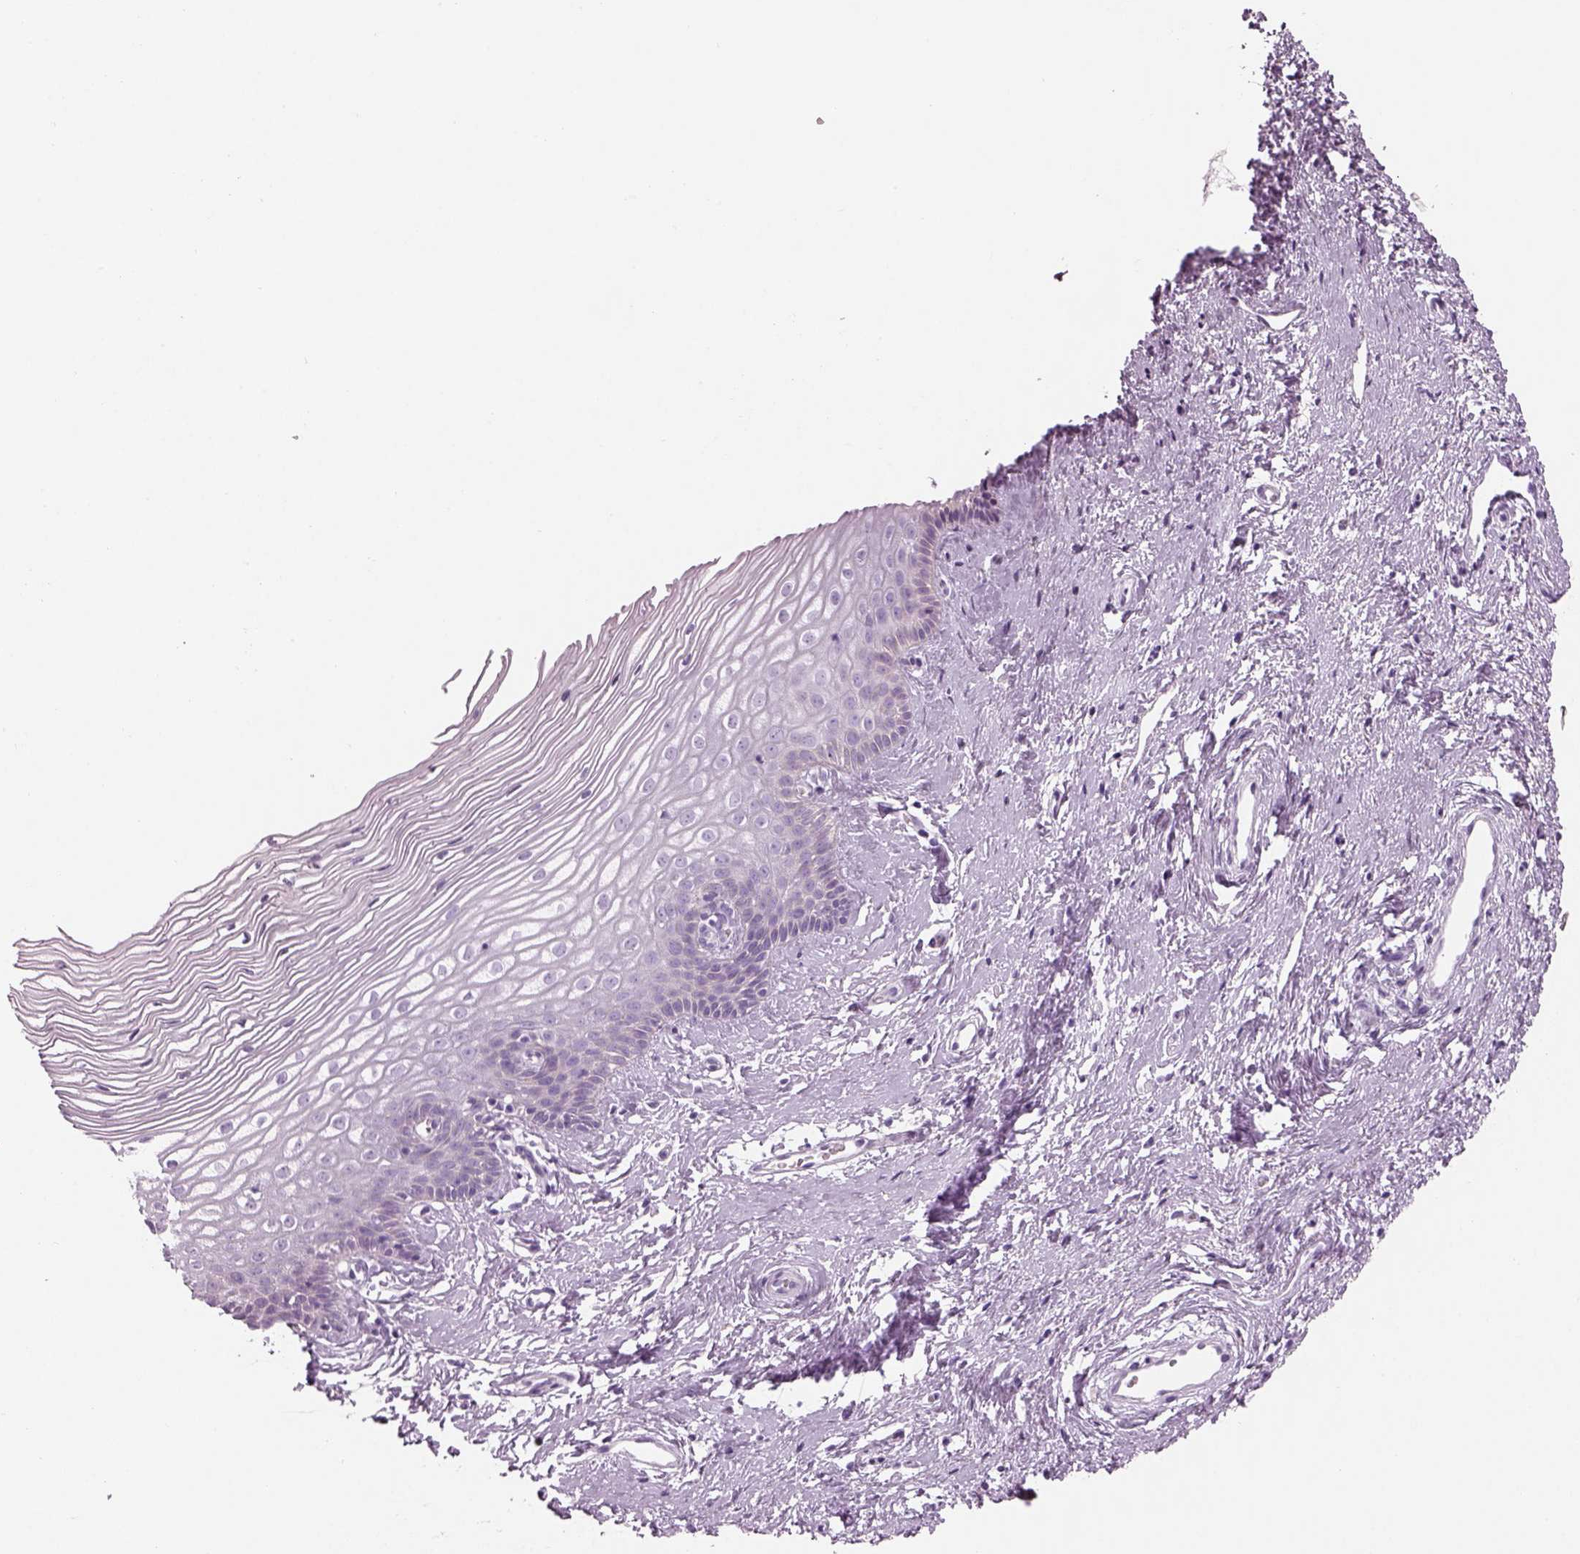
{"staining": {"intensity": "negative", "quantity": "none", "location": "none"}, "tissue": "cervix", "cell_type": "Glandular cells", "image_type": "normal", "snomed": [{"axis": "morphology", "description": "Normal tissue, NOS"}, {"axis": "topography", "description": "Cervix"}], "caption": "Immunohistochemistry (IHC) image of unremarkable cervix: cervix stained with DAB (3,3'-diaminobenzidine) demonstrates no significant protein expression in glandular cells.", "gene": "SAG", "patient": {"sex": "female", "age": 40}}